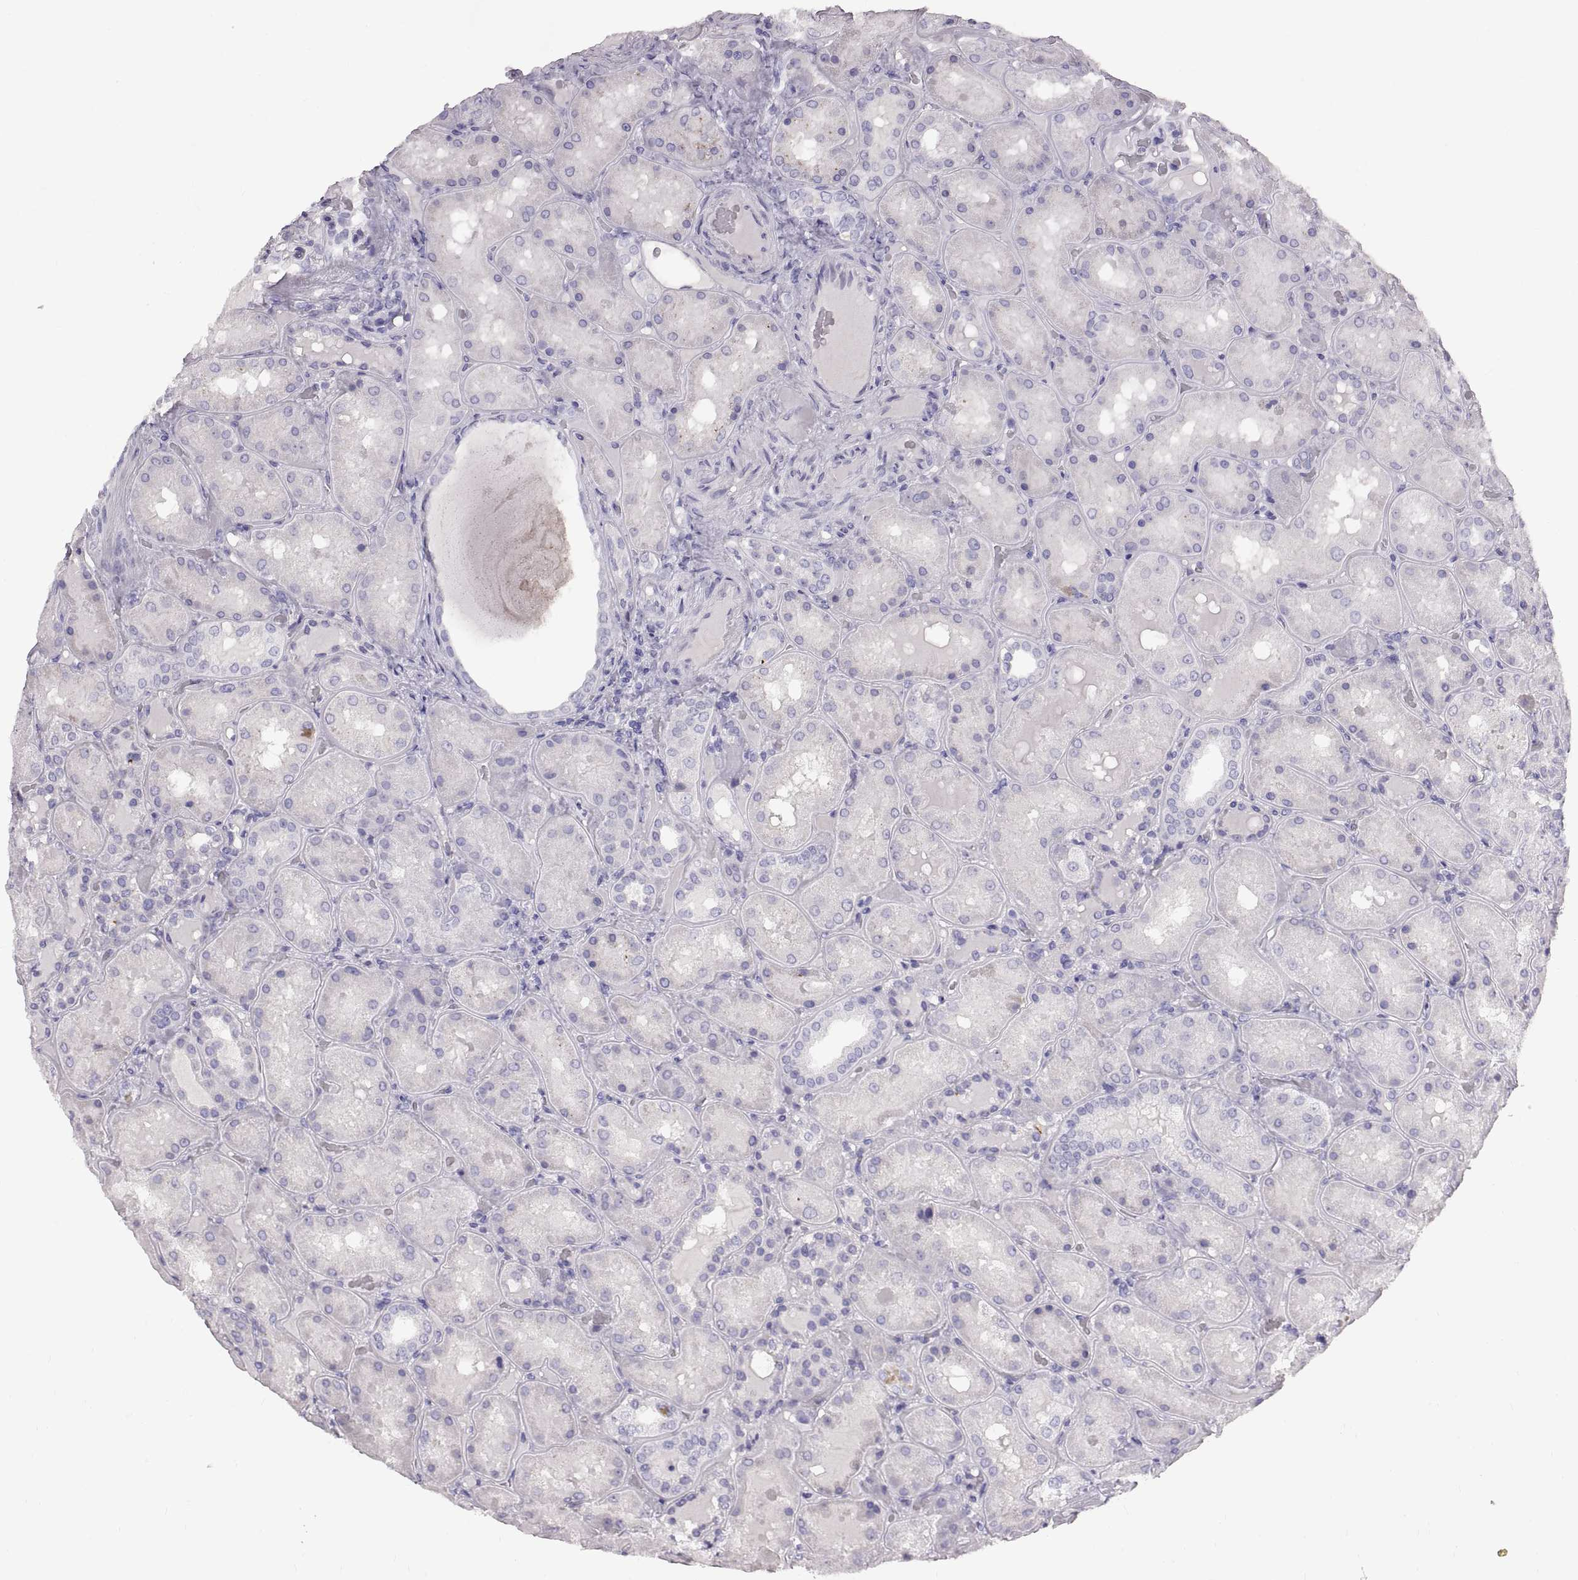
{"staining": {"intensity": "negative", "quantity": "none", "location": "none"}, "tissue": "kidney", "cell_type": "Cells in glomeruli", "image_type": "normal", "snomed": [{"axis": "morphology", "description": "Normal tissue, NOS"}, {"axis": "topography", "description": "Kidney"}], "caption": "This is an immunohistochemistry image of unremarkable human kidney. There is no positivity in cells in glomeruli.", "gene": "WFDC8", "patient": {"sex": "male", "age": 73}}